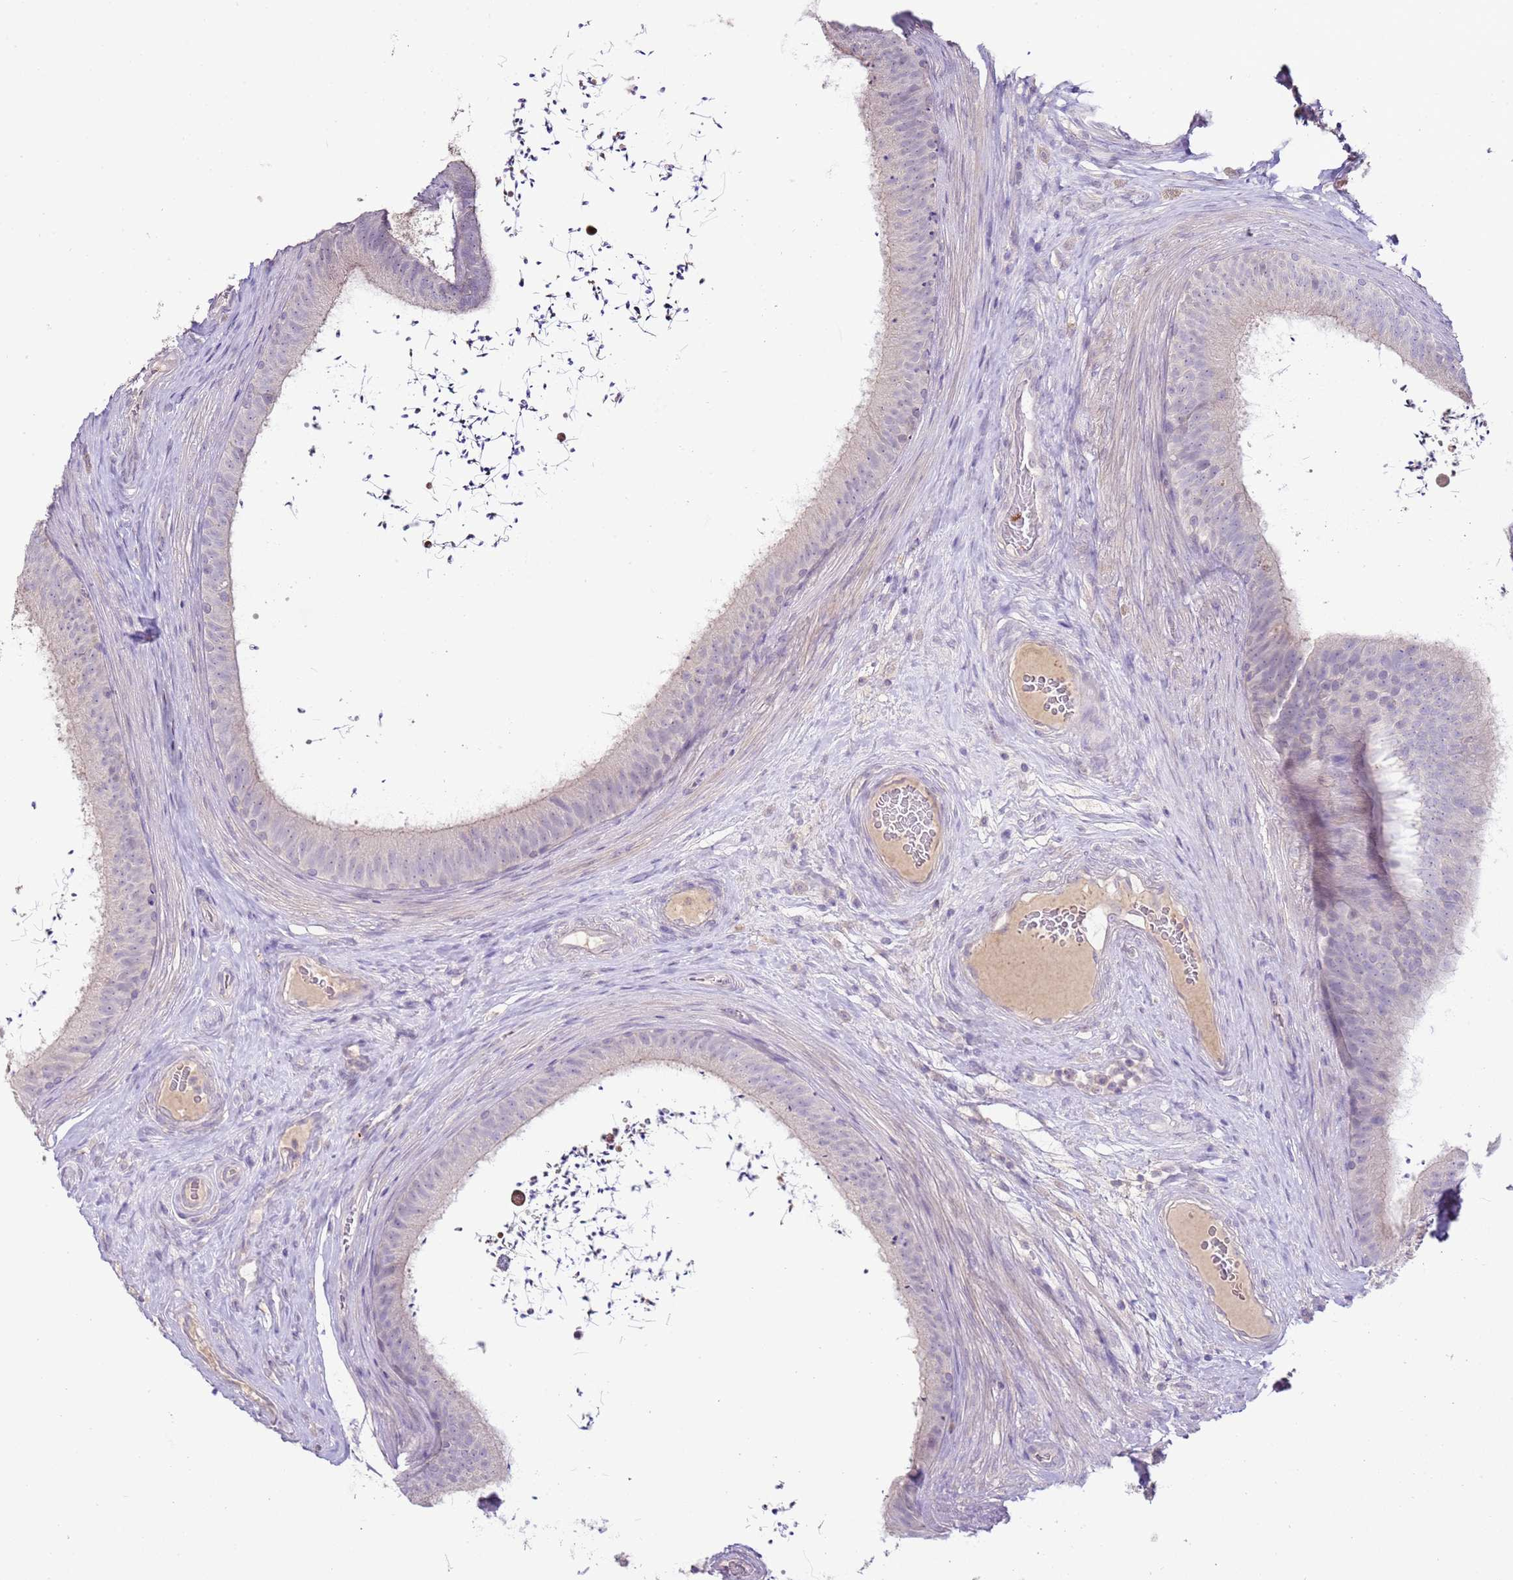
{"staining": {"intensity": "negative", "quantity": "none", "location": "none"}, "tissue": "epididymis", "cell_type": "Glandular cells", "image_type": "normal", "snomed": [{"axis": "morphology", "description": "Normal tissue, NOS"}, {"axis": "topography", "description": "Testis"}, {"axis": "topography", "description": "Epididymis"}], "caption": "Protein analysis of unremarkable epididymis reveals no significant staining in glandular cells.", "gene": "IL2RG", "patient": {"sex": "male", "age": 41}}